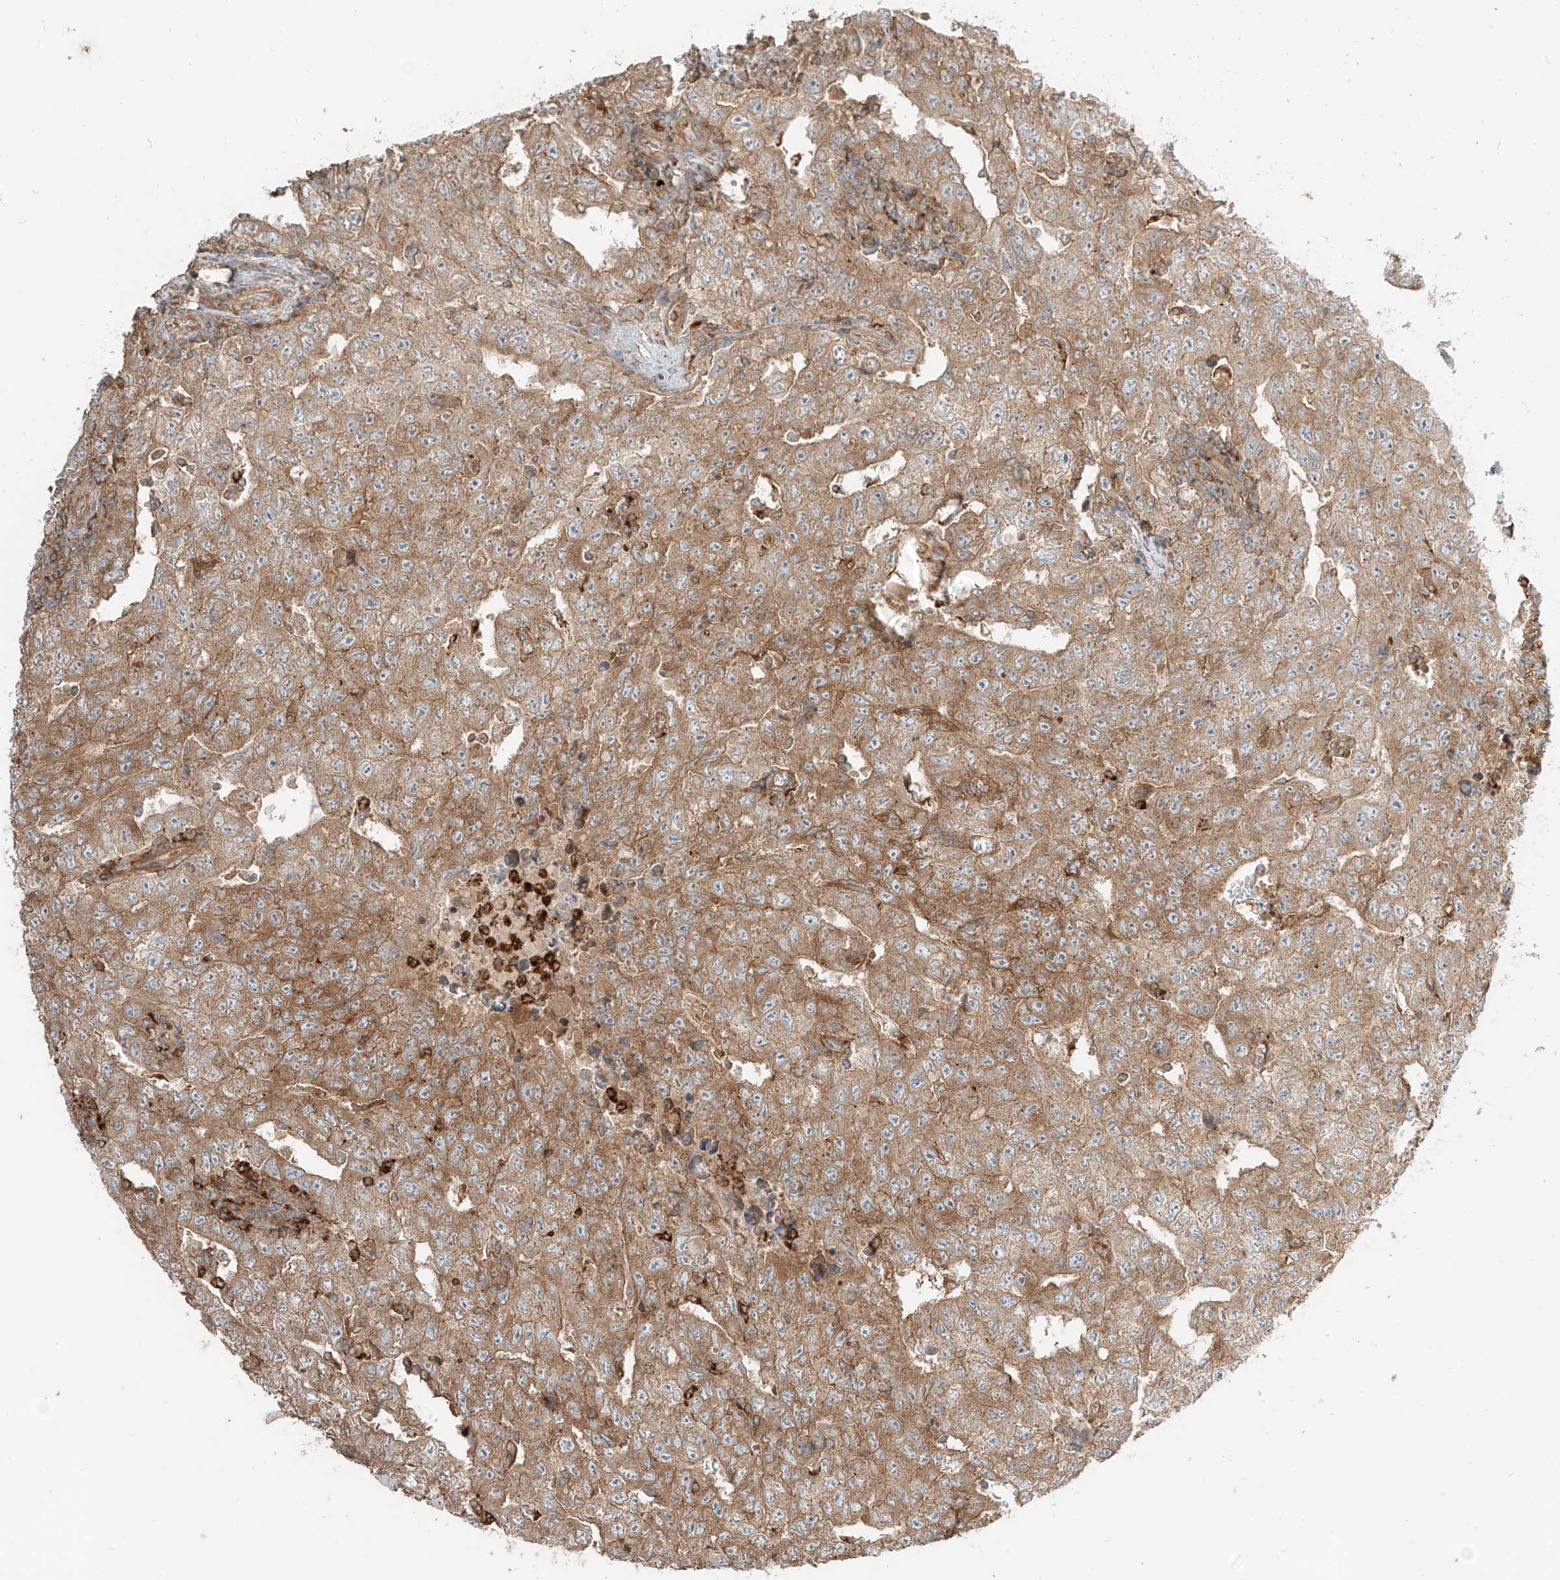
{"staining": {"intensity": "moderate", "quantity": ">75%", "location": "cytoplasmic/membranous"}, "tissue": "testis cancer", "cell_type": "Tumor cells", "image_type": "cancer", "snomed": [{"axis": "morphology", "description": "Carcinoma, Embryonal, NOS"}, {"axis": "topography", "description": "Testis"}], "caption": "DAB immunohistochemical staining of testis embryonal carcinoma shows moderate cytoplasmic/membranous protein staining in approximately >75% of tumor cells.", "gene": "CCDC115", "patient": {"sex": "male", "age": 26}}